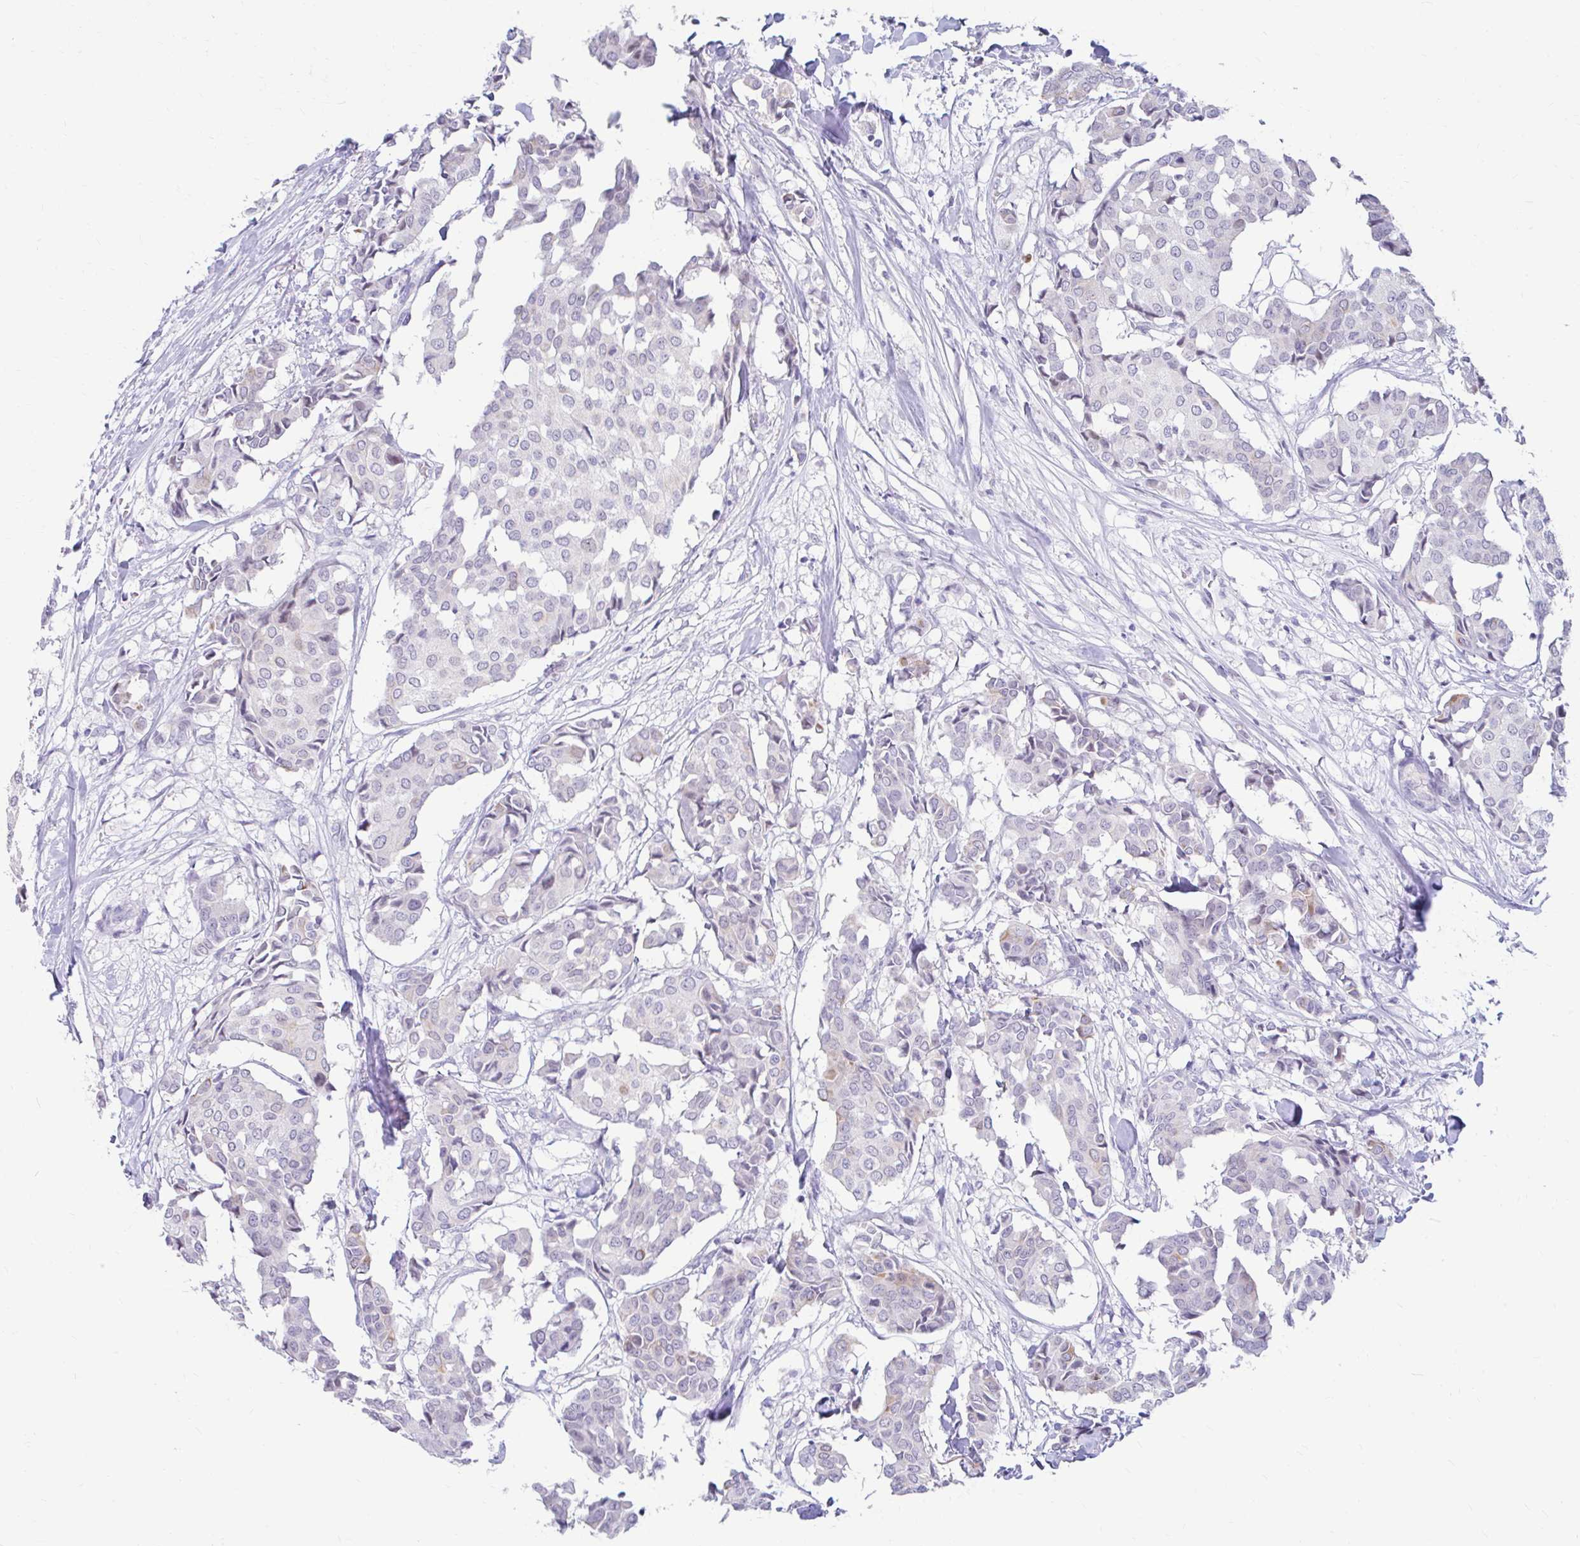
{"staining": {"intensity": "negative", "quantity": "none", "location": "none"}, "tissue": "breast cancer", "cell_type": "Tumor cells", "image_type": "cancer", "snomed": [{"axis": "morphology", "description": "Duct carcinoma"}, {"axis": "topography", "description": "Breast"}], "caption": "The image displays no significant positivity in tumor cells of invasive ductal carcinoma (breast).", "gene": "RGS16", "patient": {"sex": "female", "age": 75}}